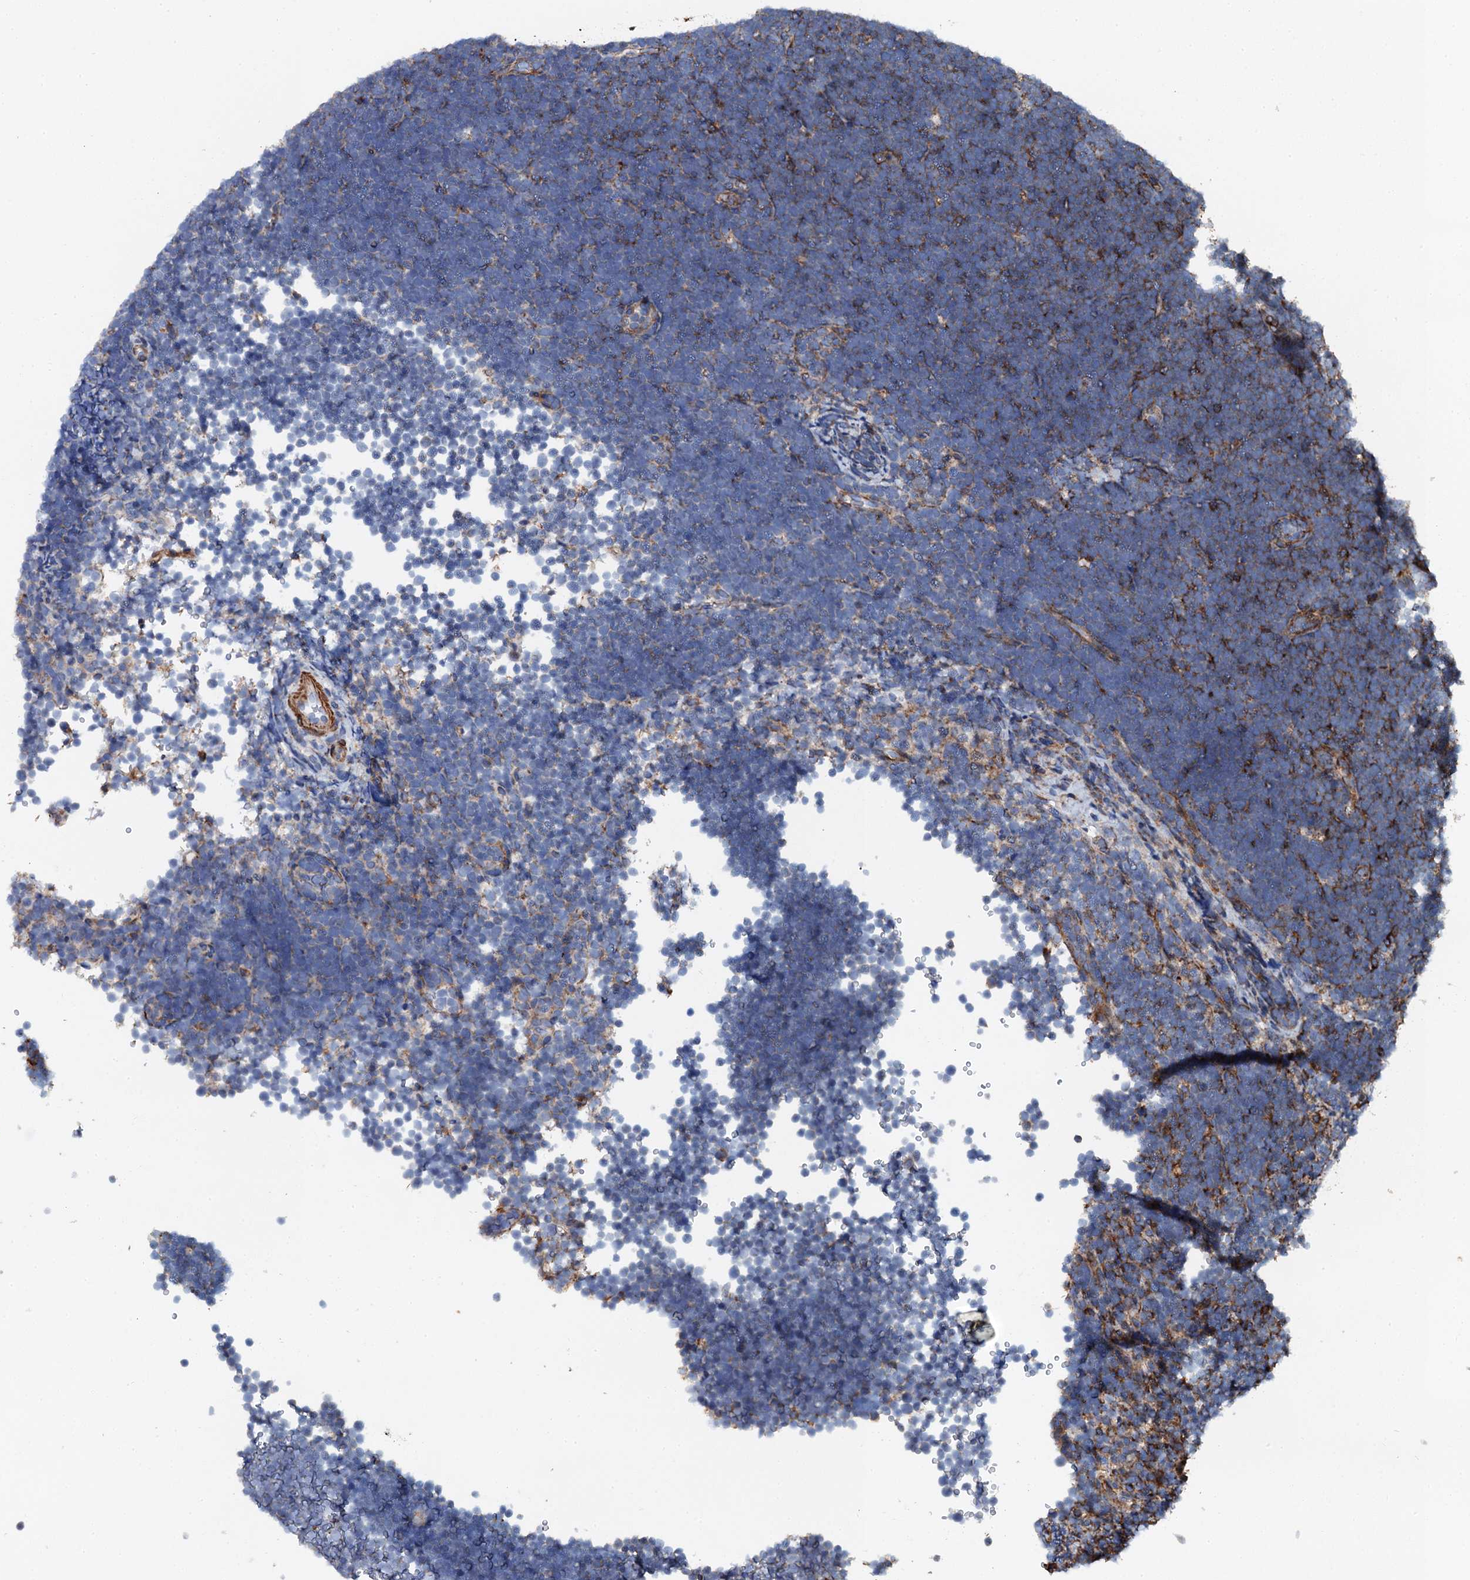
{"staining": {"intensity": "negative", "quantity": "none", "location": "none"}, "tissue": "lymphoma", "cell_type": "Tumor cells", "image_type": "cancer", "snomed": [{"axis": "morphology", "description": "Malignant lymphoma, non-Hodgkin's type, High grade"}, {"axis": "topography", "description": "Lymph node"}], "caption": "Immunohistochemical staining of human high-grade malignant lymphoma, non-Hodgkin's type exhibits no significant positivity in tumor cells.", "gene": "INTS10", "patient": {"sex": "male", "age": 13}}